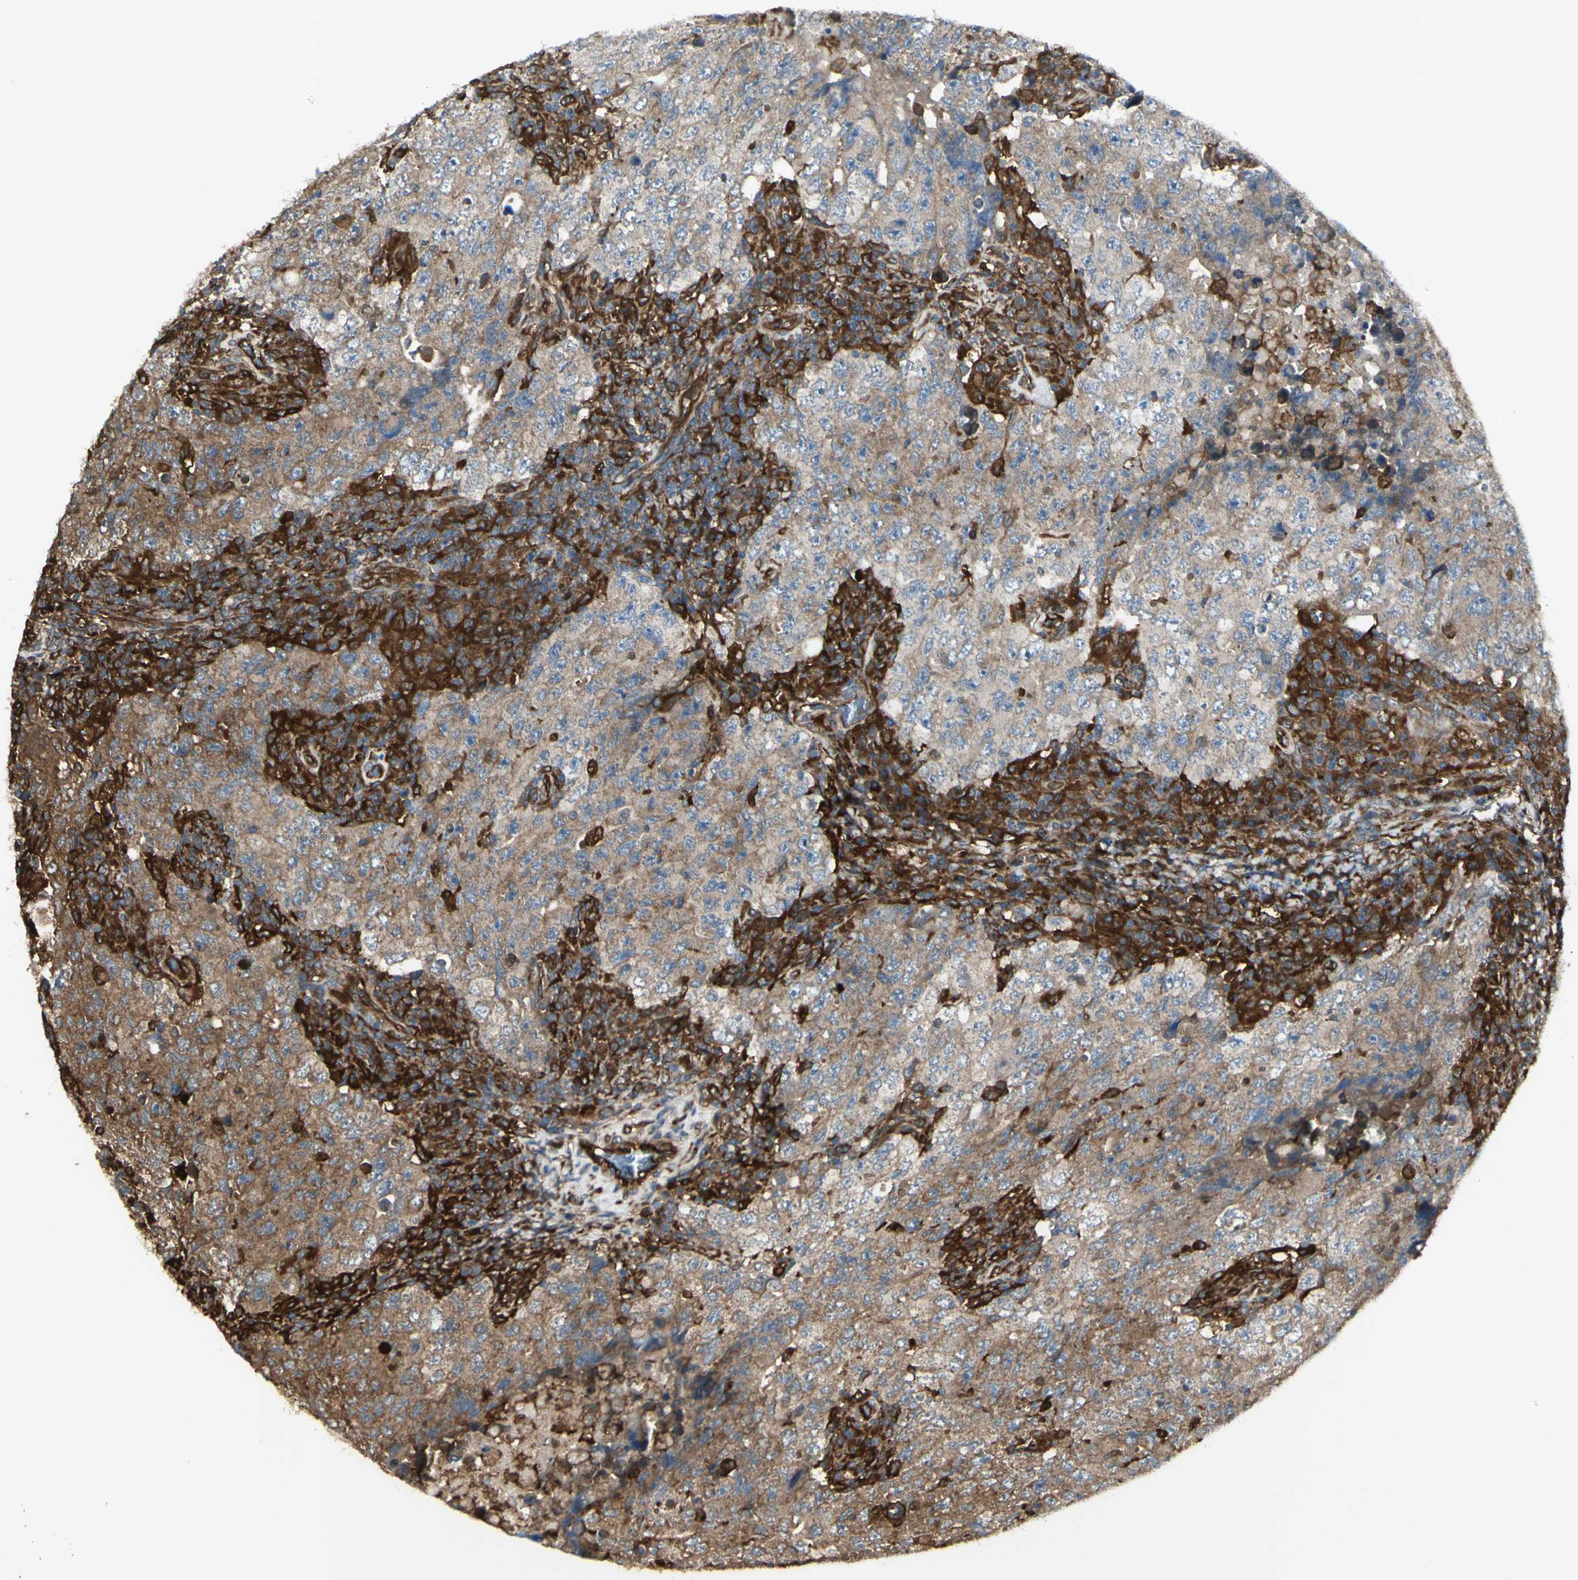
{"staining": {"intensity": "moderate", "quantity": ">75%", "location": "cytoplasmic/membranous"}, "tissue": "testis cancer", "cell_type": "Tumor cells", "image_type": "cancer", "snomed": [{"axis": "morphology", "description": "Carcinoma, Embryonal, NOS"}, {"axis": "topography", "description": "Testis"}], "caption": "This is an image of IHC staining of testis embryonal carcinoma, which shows moderate expression in the cytoplasmic/membranous of tumor cells.", "gene": "IGSF9B", "patient": {"sex": "male", "age": 26}}